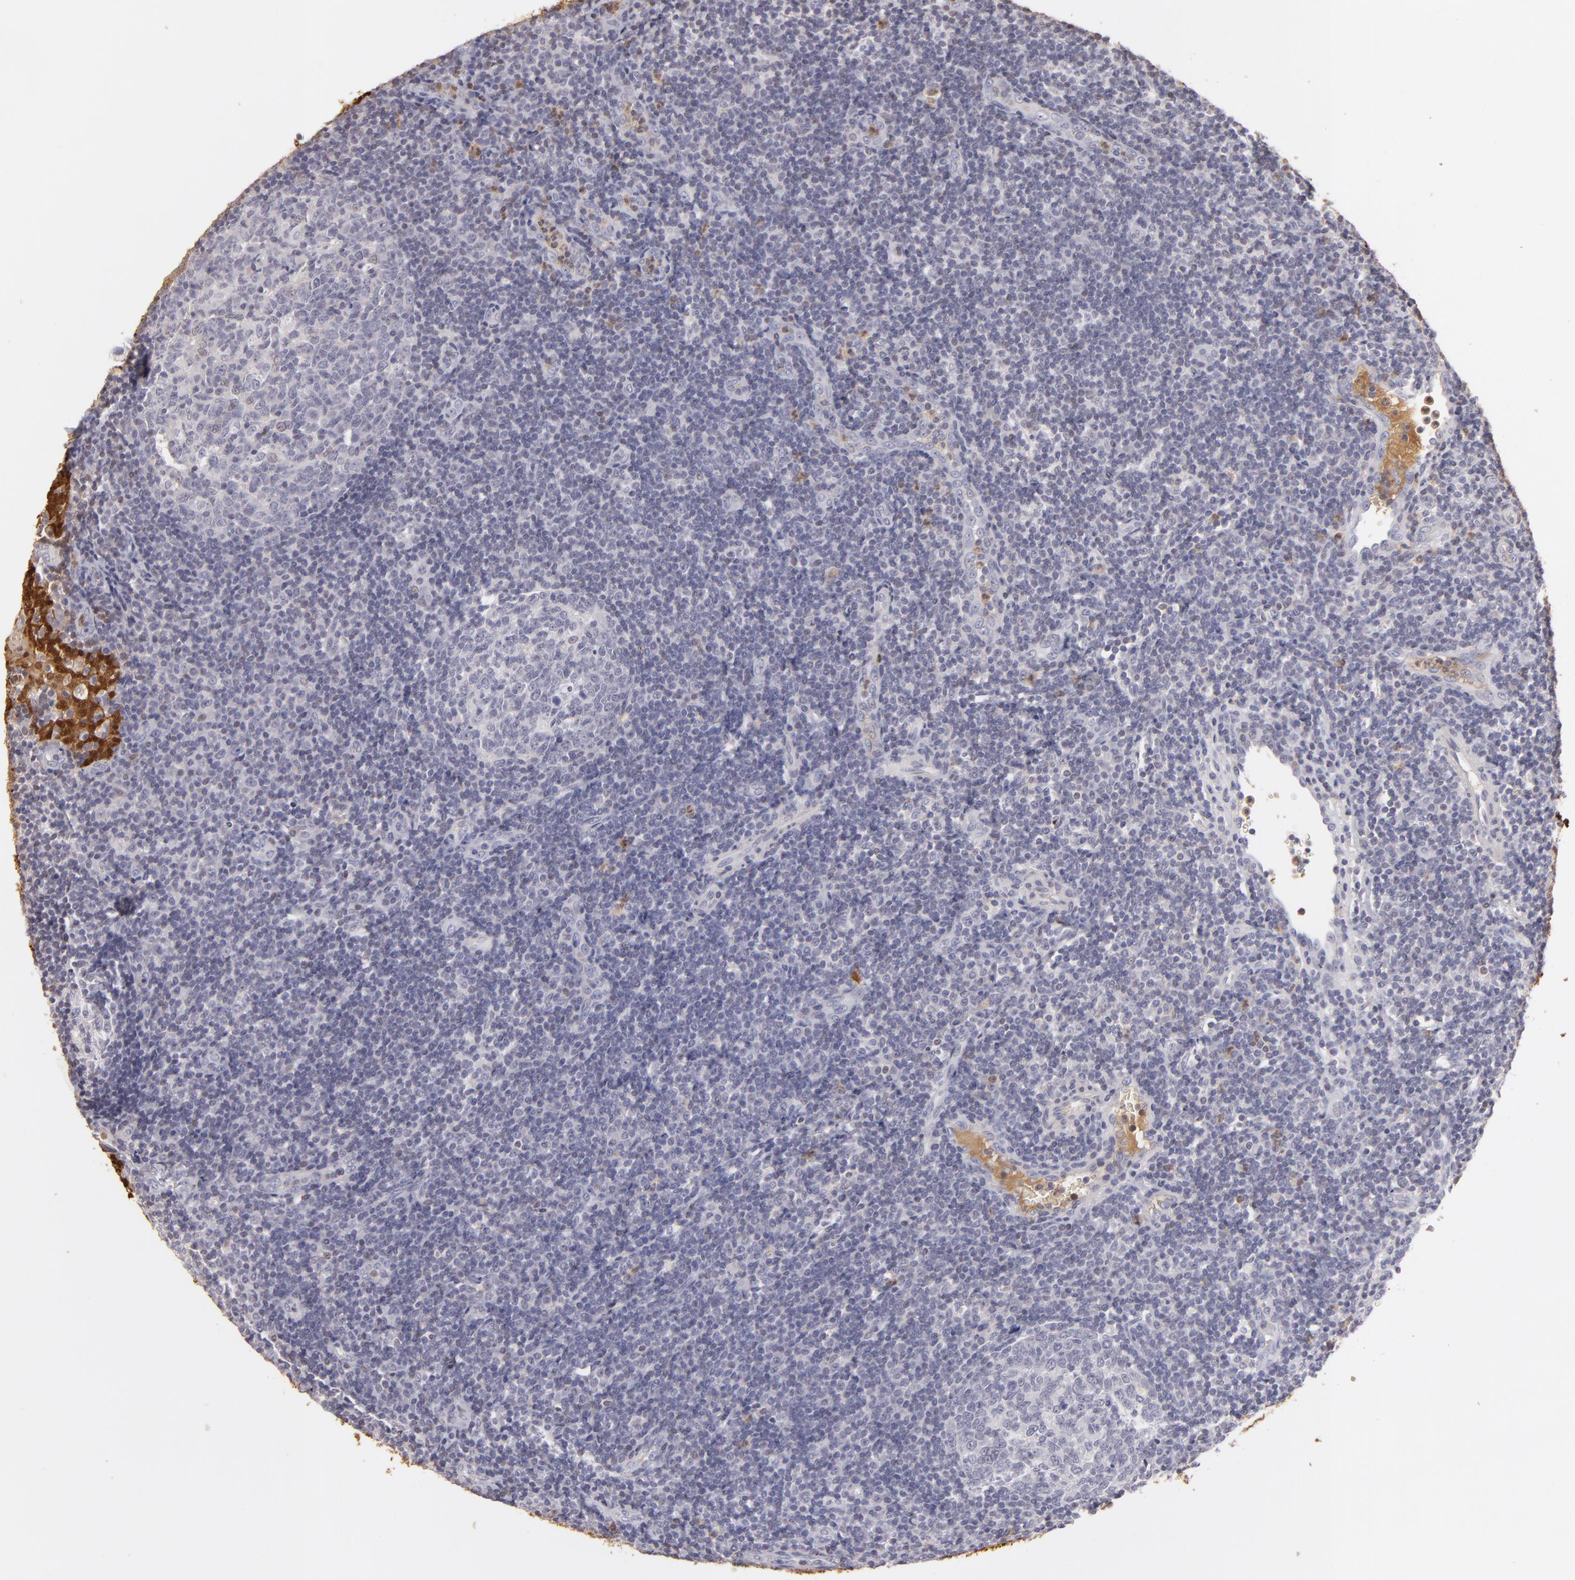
{"staining": {"intensity": "negative", "quantity": "none", "location": "none"}, "tissue": "tonsil", "cell_type": "Germinal center cells", "image_type": "normal", "snomed": [{"axis": "morphology", "description": "Normal tissue, NOS"}, {"axis": "topography", "description": "Tonsil"}], "caption": "DAB (3,3'-diaminobenzidine) immunohistochemical staining of normal tonsil reveals no significant expression in germinal center cells. (DAB (3,3'-diaminobenzidine) immunohistochemistry, high magnification).", "gene": "S100A2", "patient": {"sex": "female", "age": 40}}